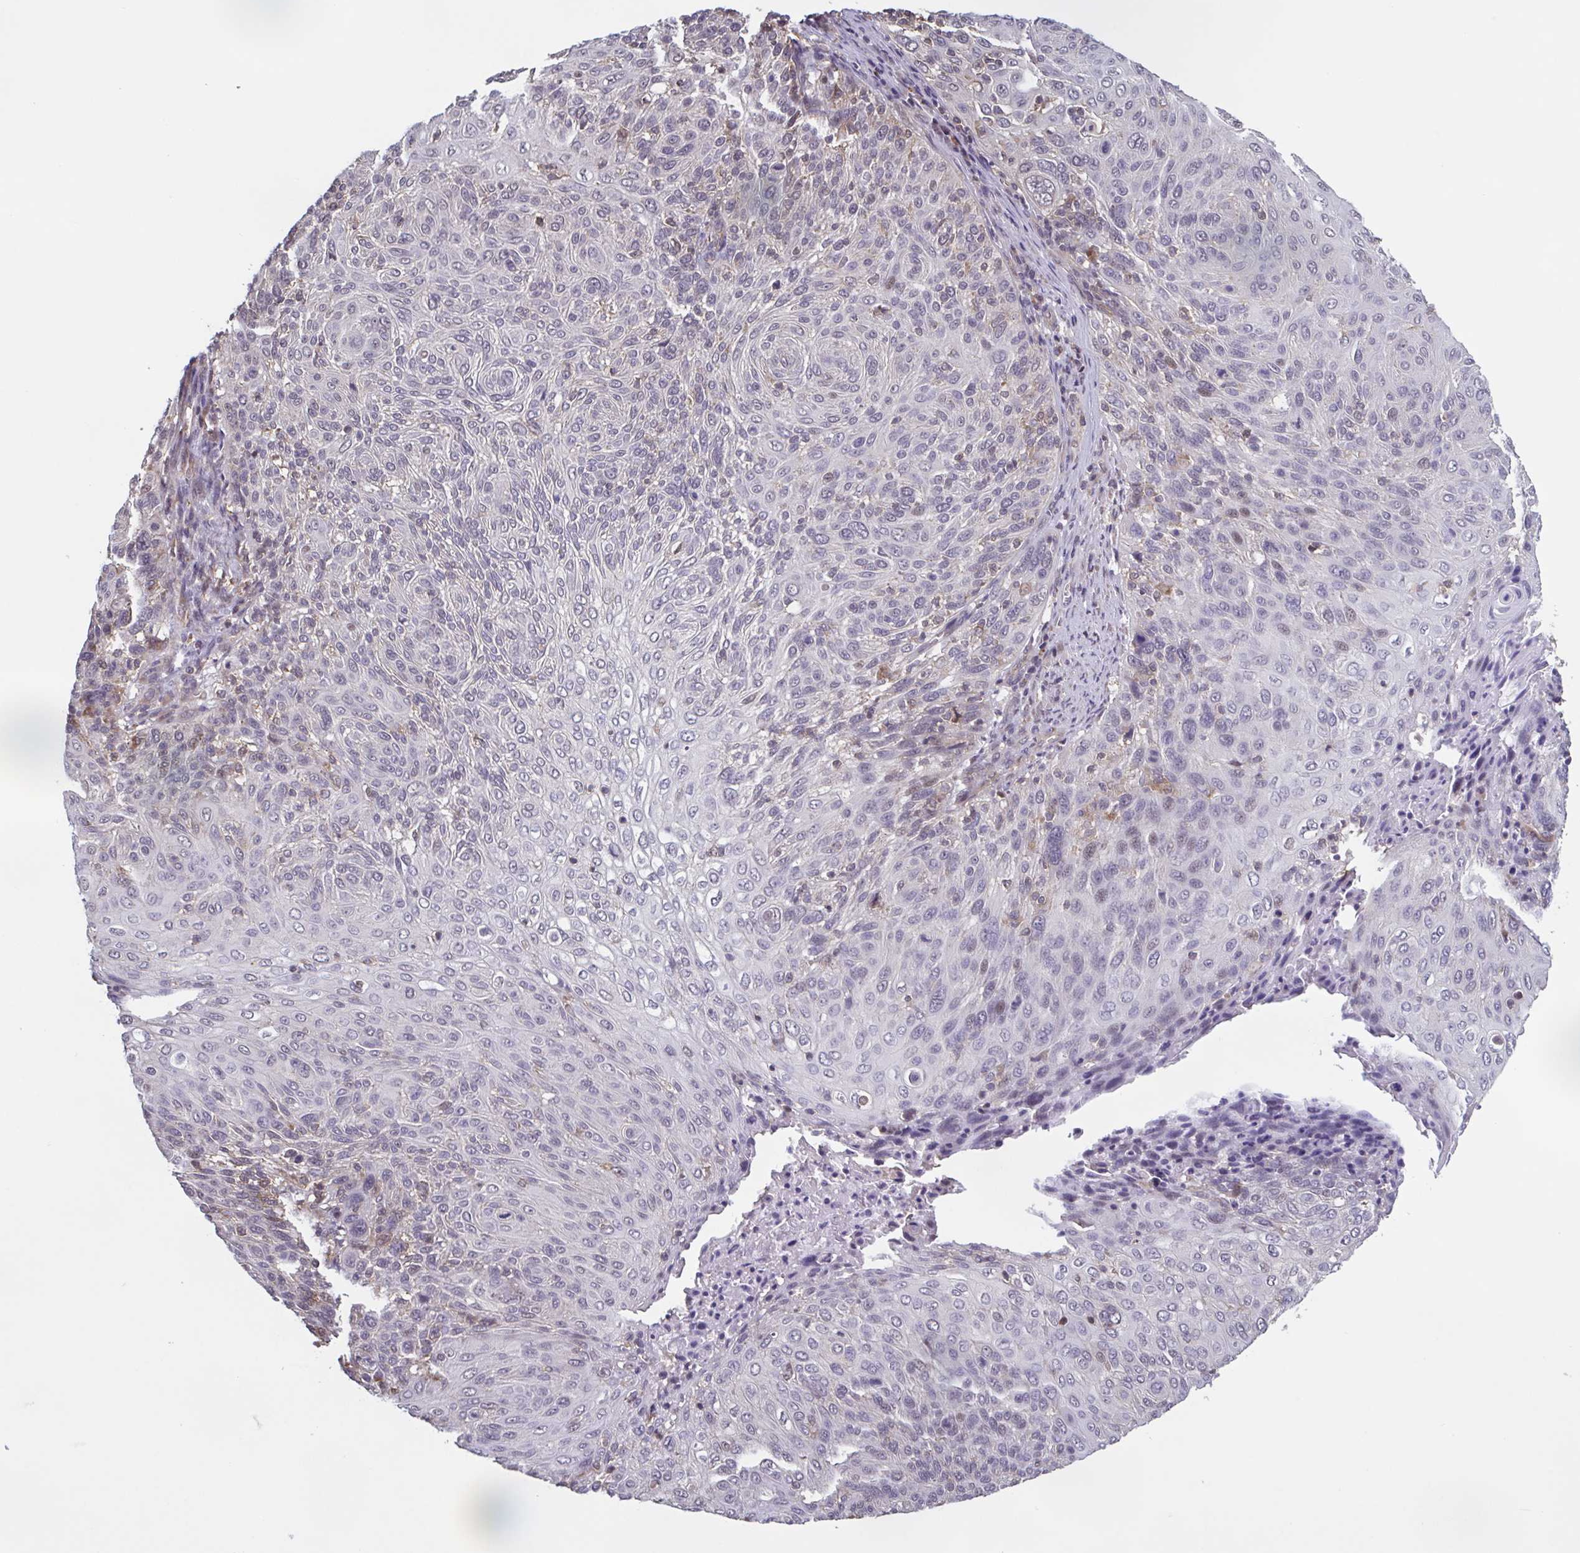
{"staining": {"intensity": "negative", "quantity": "none", "location": "none"}, "tissue": "cervical cancer", "cell_type": "Tumor cells", "image_type": "cancer", "snomed": [{"axis": "morphology", "description": "Squamous cell carcinoma, NOS"}, {"axis": "topography", "description": "Cervix"}], "caption": "An image of cervical cancer (squamous cell carcinoma) stained for a protein shows no brown staining in tumor cells.", "gene": "ZNF200", "patient": {"sex": "female", "age": 31}}